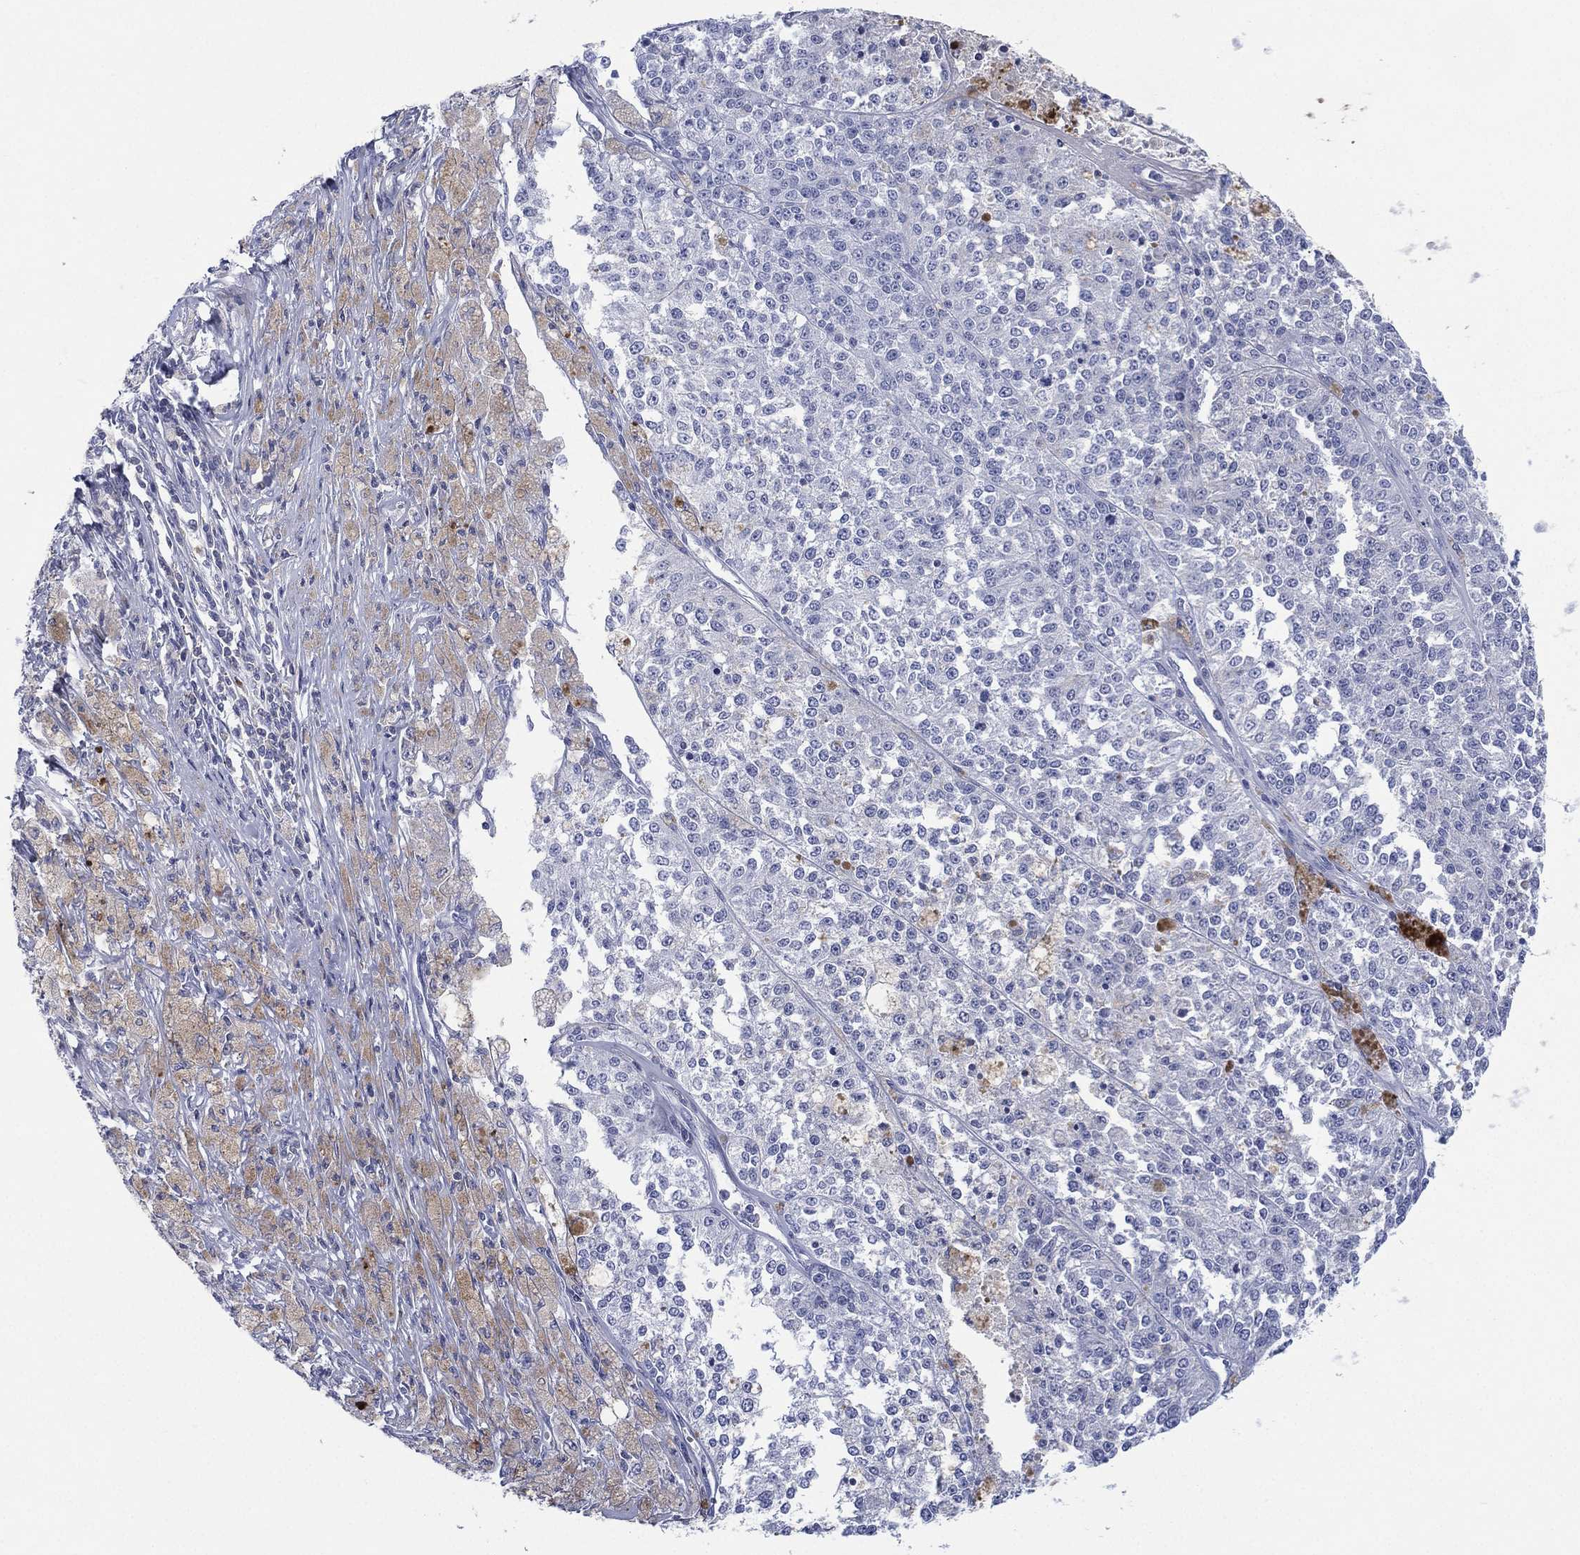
{"staining": {"intensity": "negative", "quantity": "none", "location": "none"}, "tissue": "melanoma", "cell_type": "Tumor cells", "image_type": "cancer", "snomed": [{"axis": "morphology", "description": "Malignant melanoma, Metastatic site"}, {"axis": "topography", "description": "Lymph node"}], "caption": "An IHC image of melanoma is shown. There is no staining in tumor cells of melanoma. (Brightfield microscopy of DAB IHC at high magnification).", "gene": "SEPTIN1", "patient": {"sex": "female", "age": 64}}